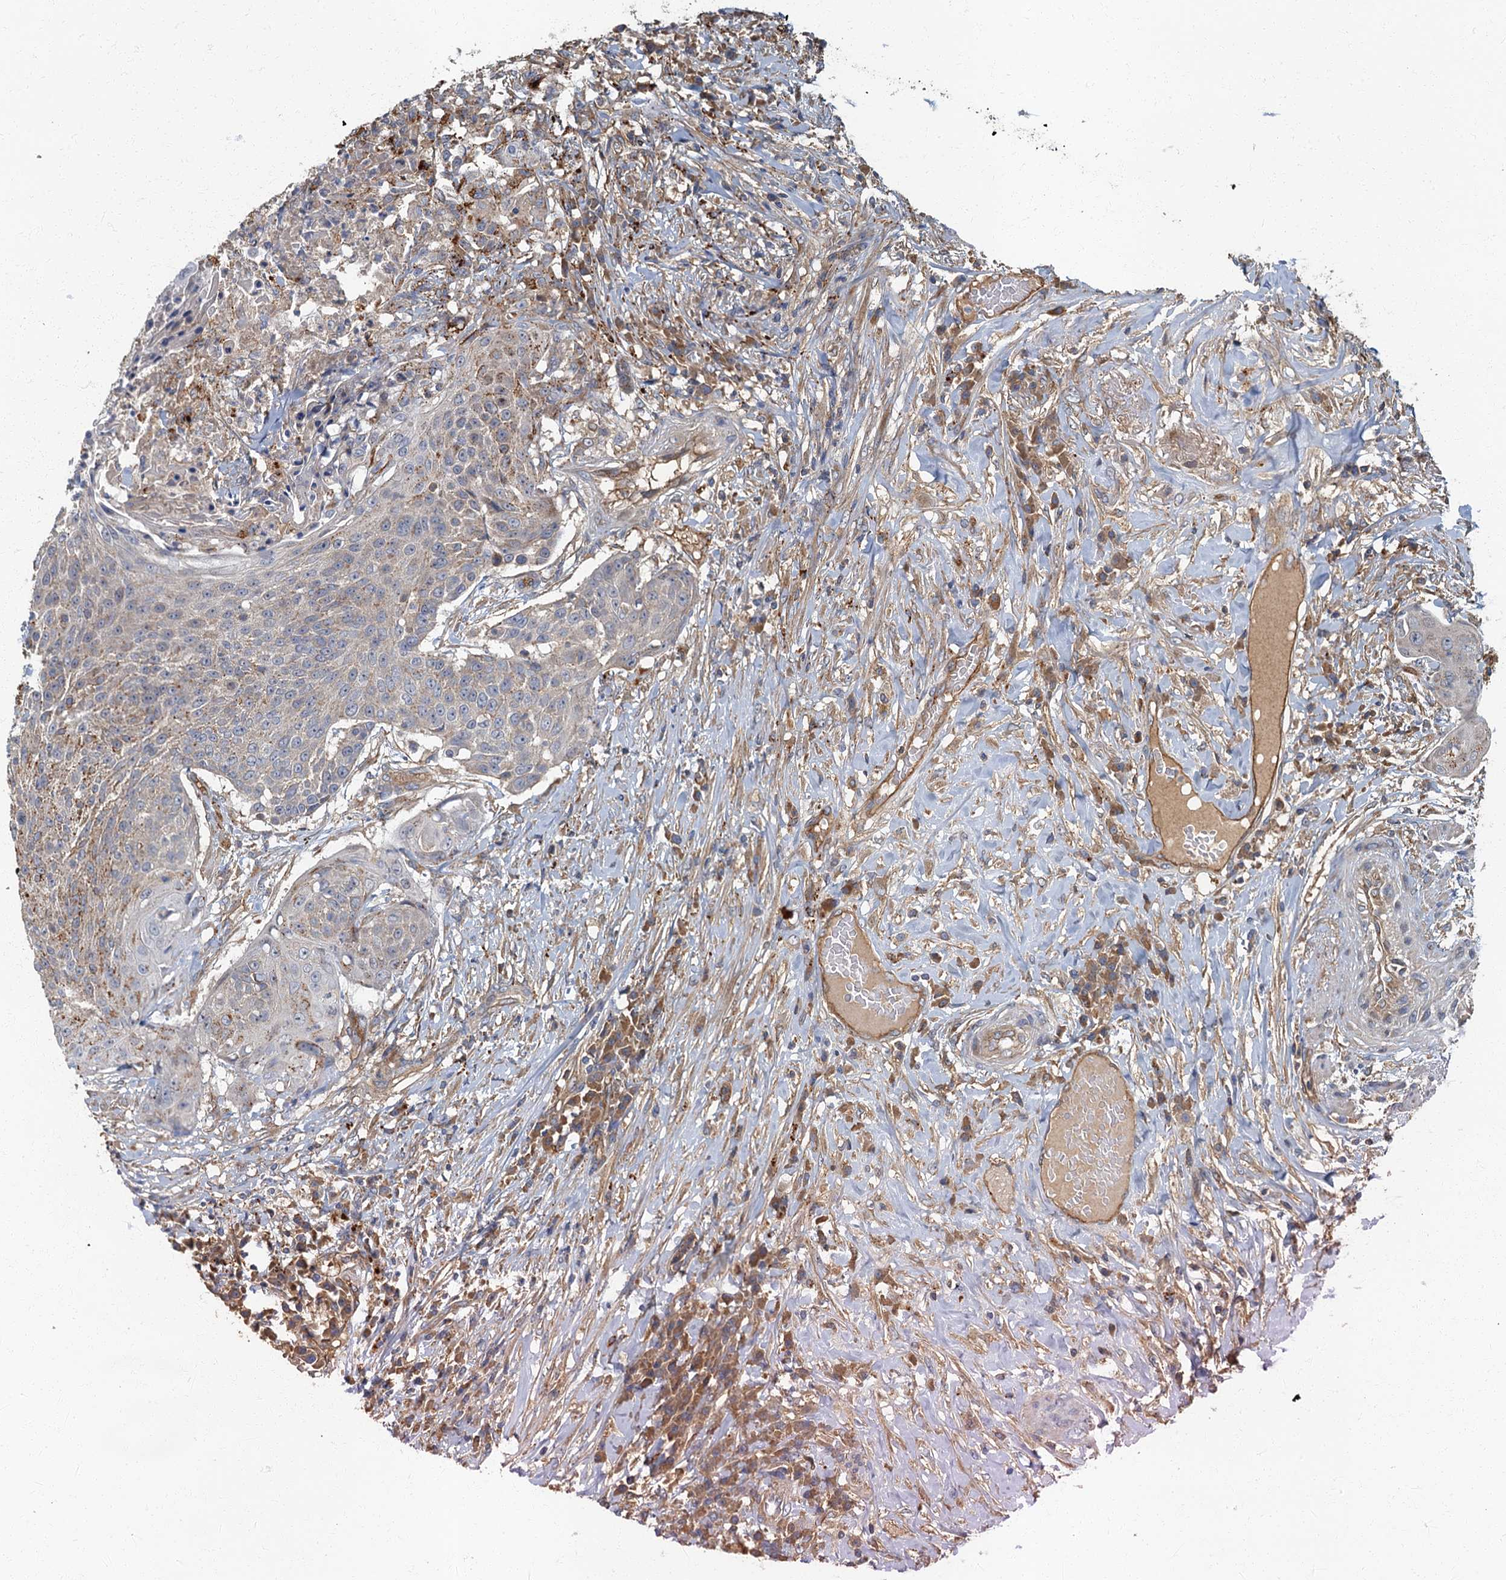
{"staining": {"intensity": "weak", "quantity": "<25%", "location": "cytoplasmic/membranous"}, "tissue": "urothelial cancer", "cell_type": "Tumor cells", "image_type": "cancer", "snomed": [{"axis": "morphology", "description": "Urothelial carcinoma, High grade"}, {"axis": "topography", "description": "Urinary bladder"}], "caption": "Immunohistochemical staining of high-grade urothelial carcinoma reveals no significant positivity in tumor cells.", "gene": "ARL11", "patient": {"sex": "female", "age": 63}}